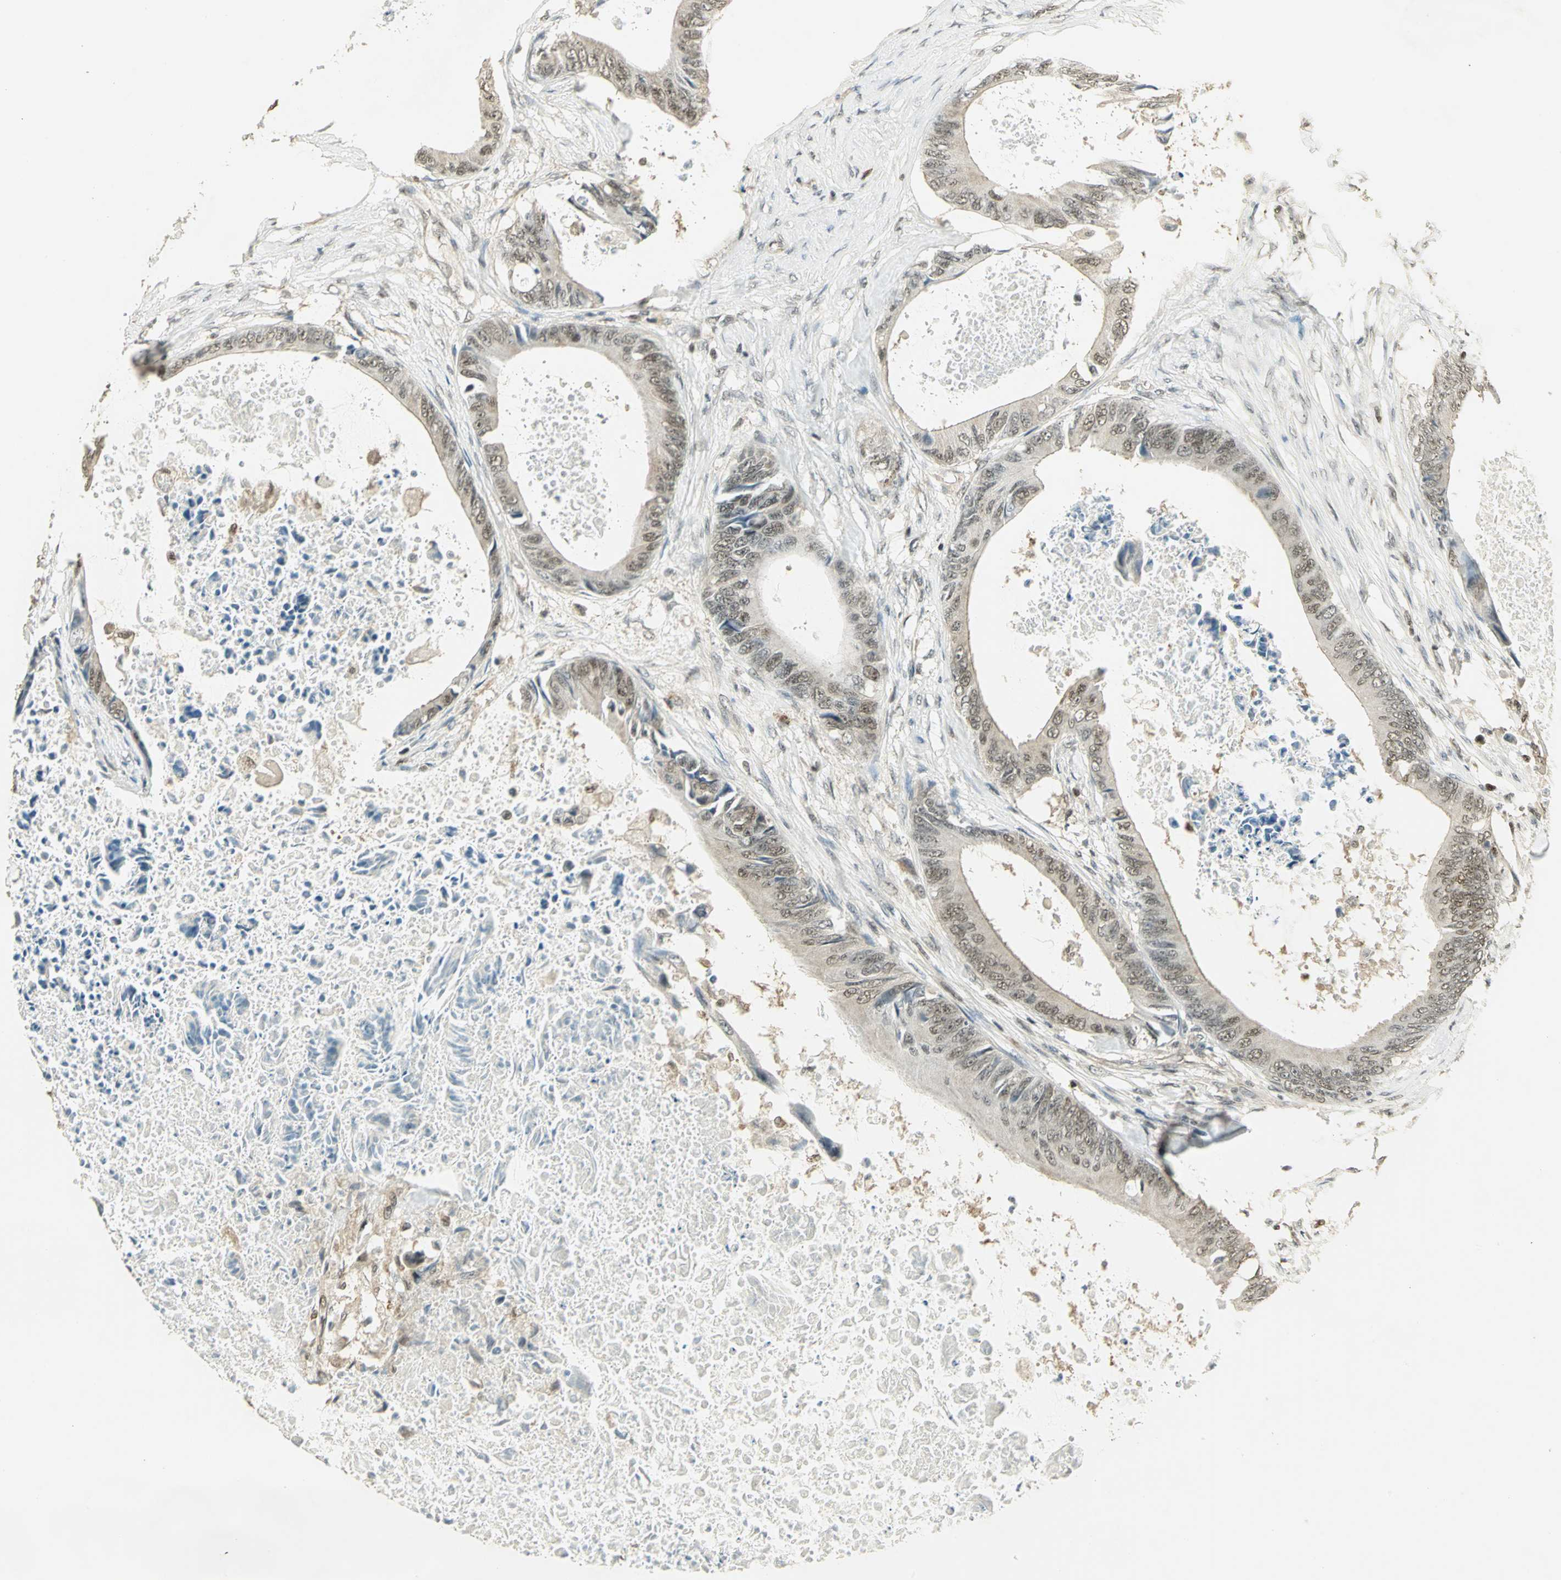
{"staining": {"intensity": "weak", "quantity": ">75%", "location": "nuclear"}, "tissue": "colorectal cancer", "cell_type": "Tumor cells", "image_type": "cancer", "snomed": [{"axis": "morphology", "description": "Normal tissue, NOS"}, {"axis": "morphology", "description": "Adenocarcinoma, NOS"}, {"axis": "topography", "description": "Rectum"}, {"axis": "topography", "description": "Peripheral nerve tissue"}], "caption": "Human colorectal cancer stained for a protein (brown) reveals weak nuclear positive positivity in approximately >75% of tumor cells.", "gene": "ELF1", "patient": {"sex": "female", "age": 77}}